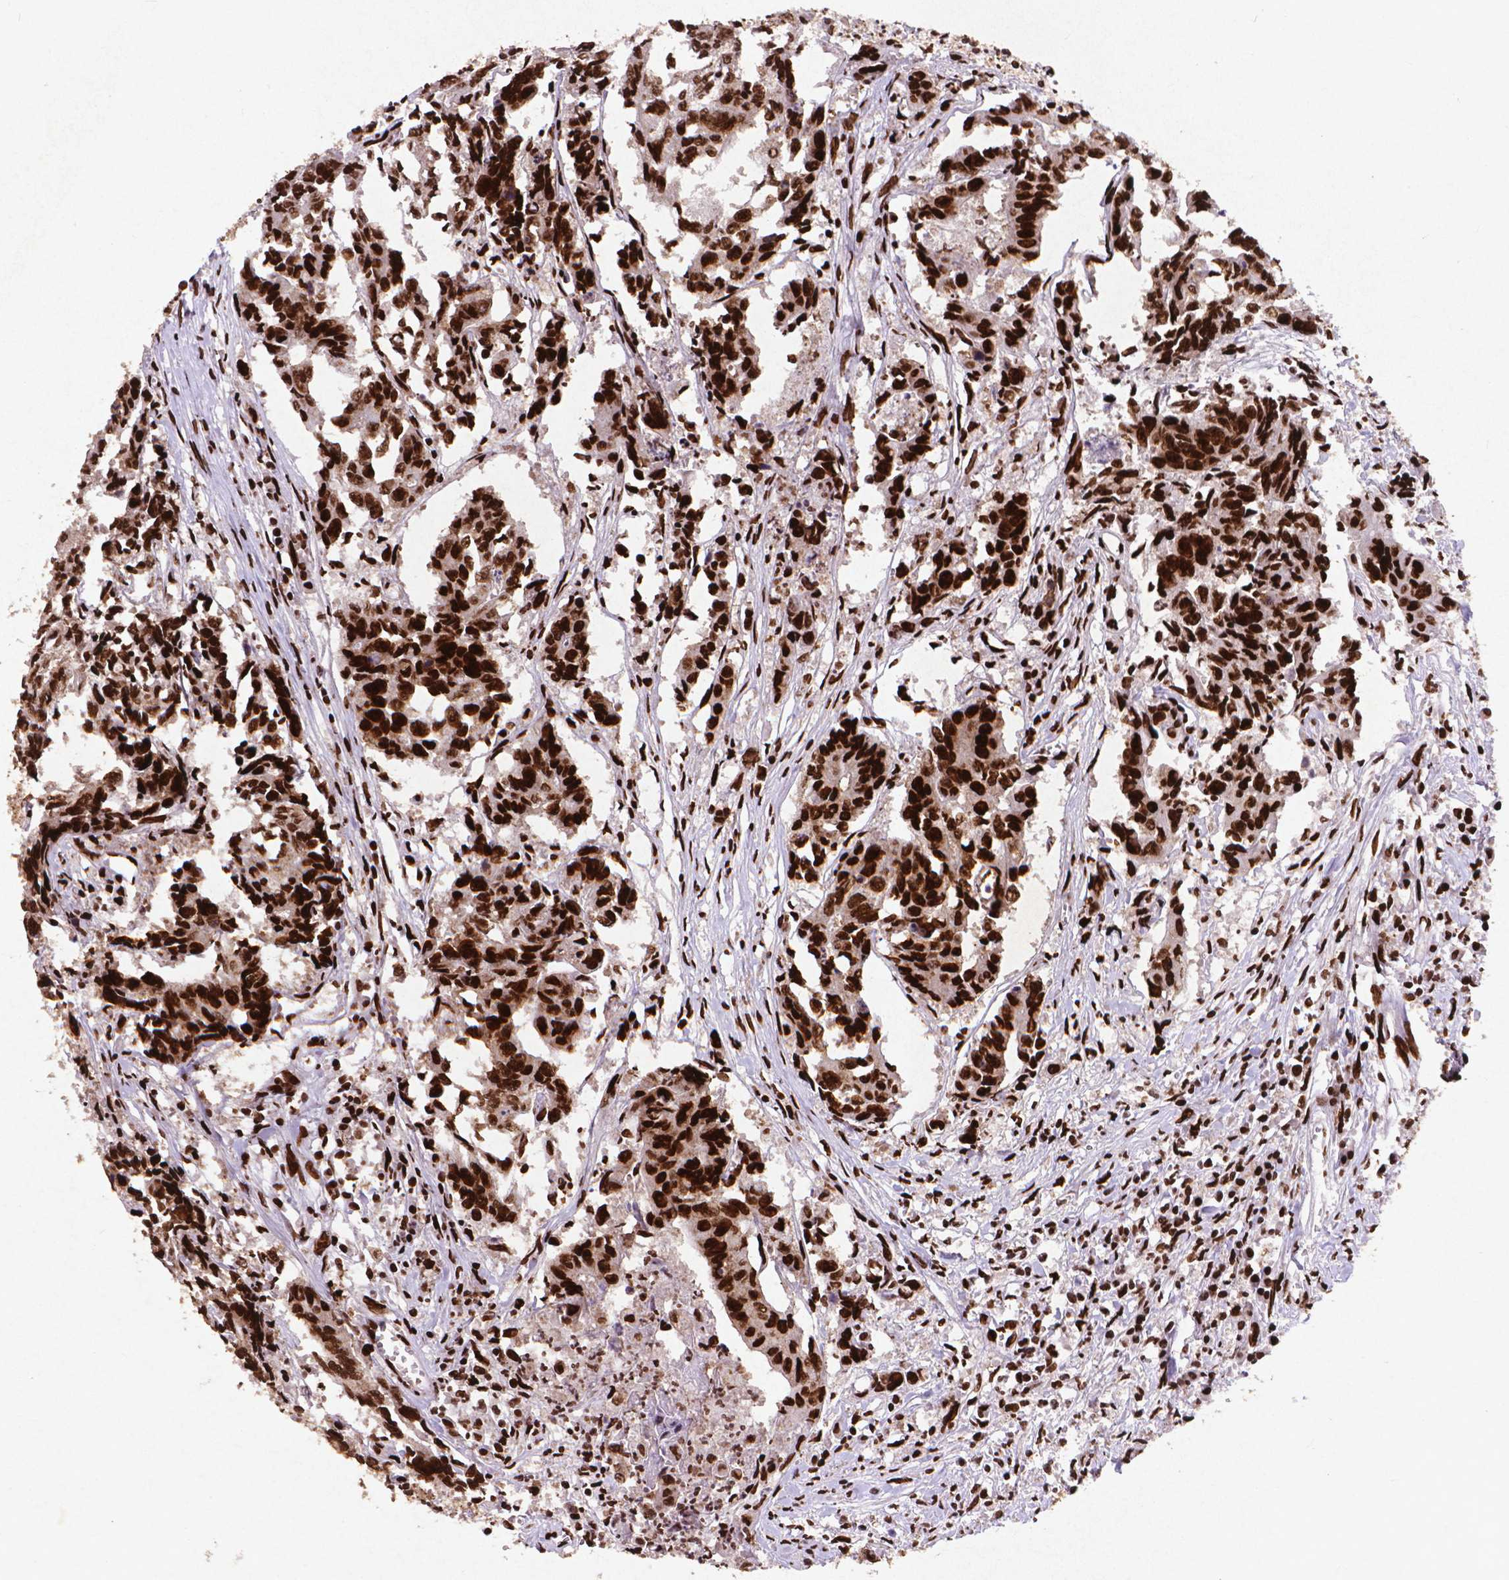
{"staining": {"intensity": "strong", "quantity": ">75%", "location": "nuclear"}, "tissue": "colorectal cancer", "cell_type": "Tumor cells", "image_type": "cancer", "snomed": [{"axis": "morphology", "description": "Adenocarcinoma, NOS"}, {"axis": "topography", "description": "Rectum"}], "caption": "The immunohistochemical stain highlights strong nuclear staining in tumor cells of colorectal cancer tissue.", "gene": "CITED2", "patient": {"sex": "male", "age": 54}}